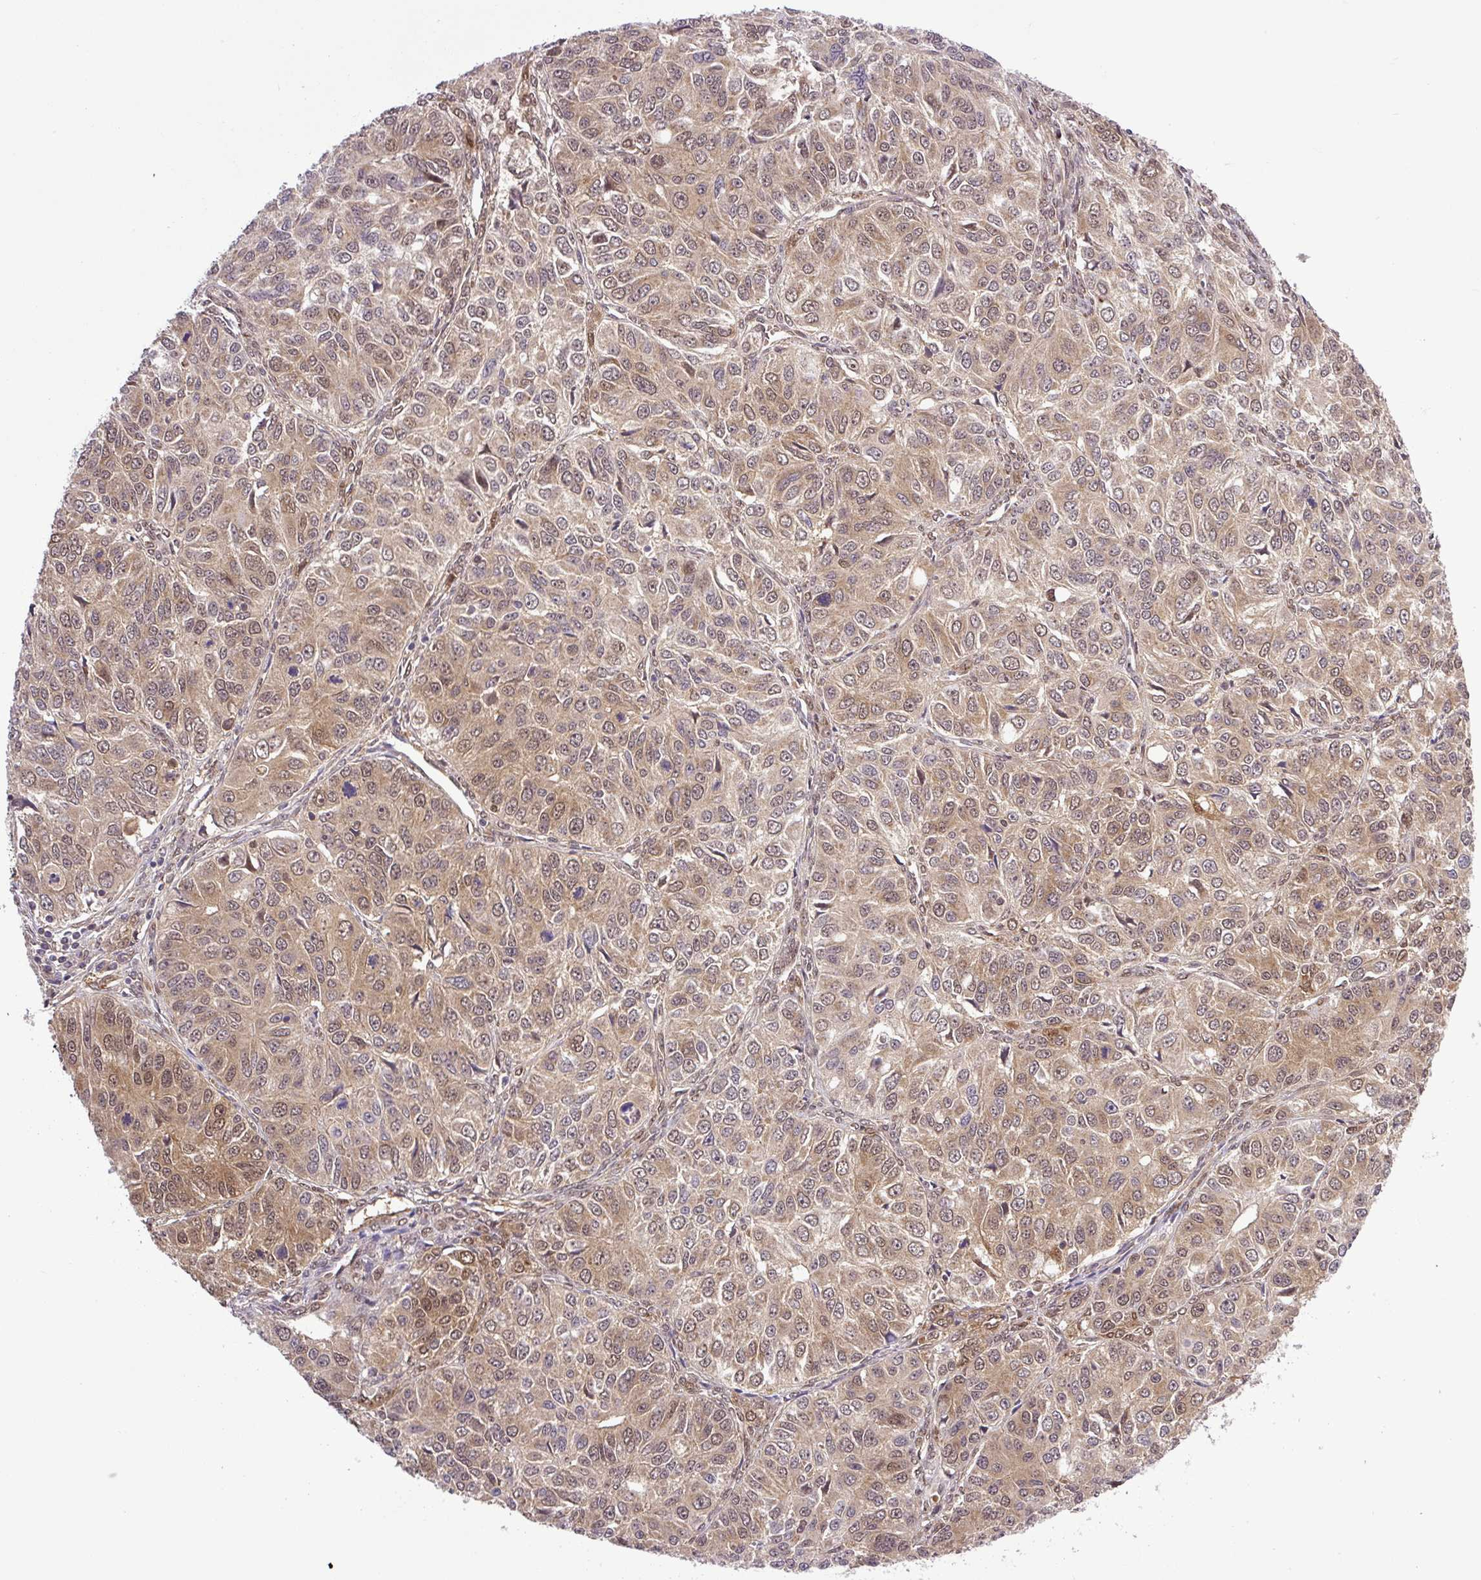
{"staining": {"intensity": "moderate", "quantity": ">75%", "location": "cytoplasmic/membranous,nuclear"}, "tissue": "ovarian cancer", "cell_type": "Tumor cells", "image_type": "cancer", "snomed": [{"axis": "morphology", "description": "Carcinoma, endometroid"}, {"axis": "topography", "description": "Ovary"}], "caption": "Immunohistochemical staining of ovarian endometroid carcinoma exhibits moderate cytoplasmic/membranous and nuclear protein expression in approximately >75% of tumor cells. (DAB IHC, brown staining for protein, blue staining for nuclei).", "gene": "SGTA", "patient": {"sex": "female", "age": 51}}